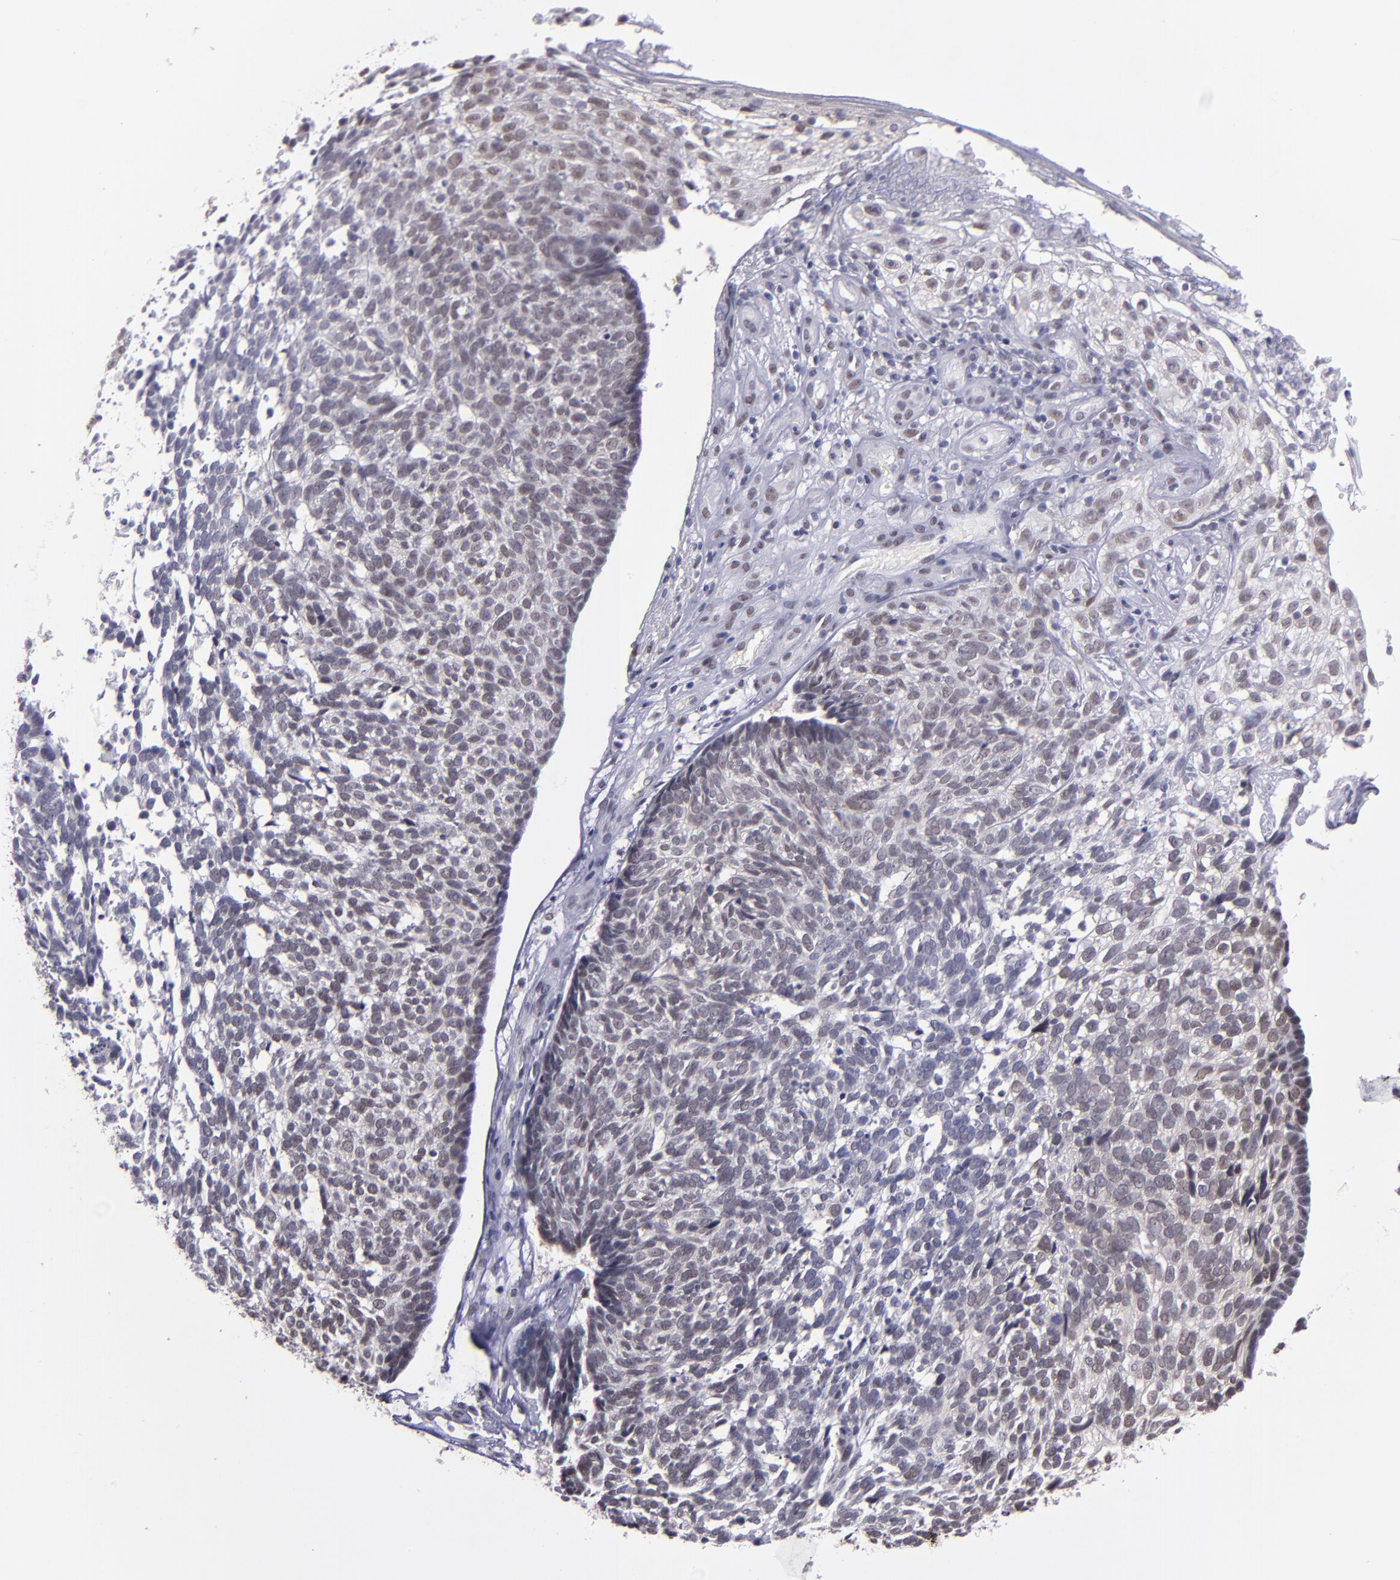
{"staining": {"intensity": "weak", "quantity": "25%-75%", "location": "nuclear"}, "tissue": "skin cancer", "cell_type": "Tumor cells", "image_type": "cancer", "snomed": [{"axis": "morphology", "description": "Basal cell carcinoma"}, {"axis": "topography", "description": "Skin"}], "caption": "A high-resolution photomicrograph shows immunohistochemistry staining of skin cancer (basal cell carcinoma), which exhibits weak nuclear positivity in approximately 25%-75% of tumor cells.", "gene": "OTUB2", "patient": {"sex": "male", "age": 72}}